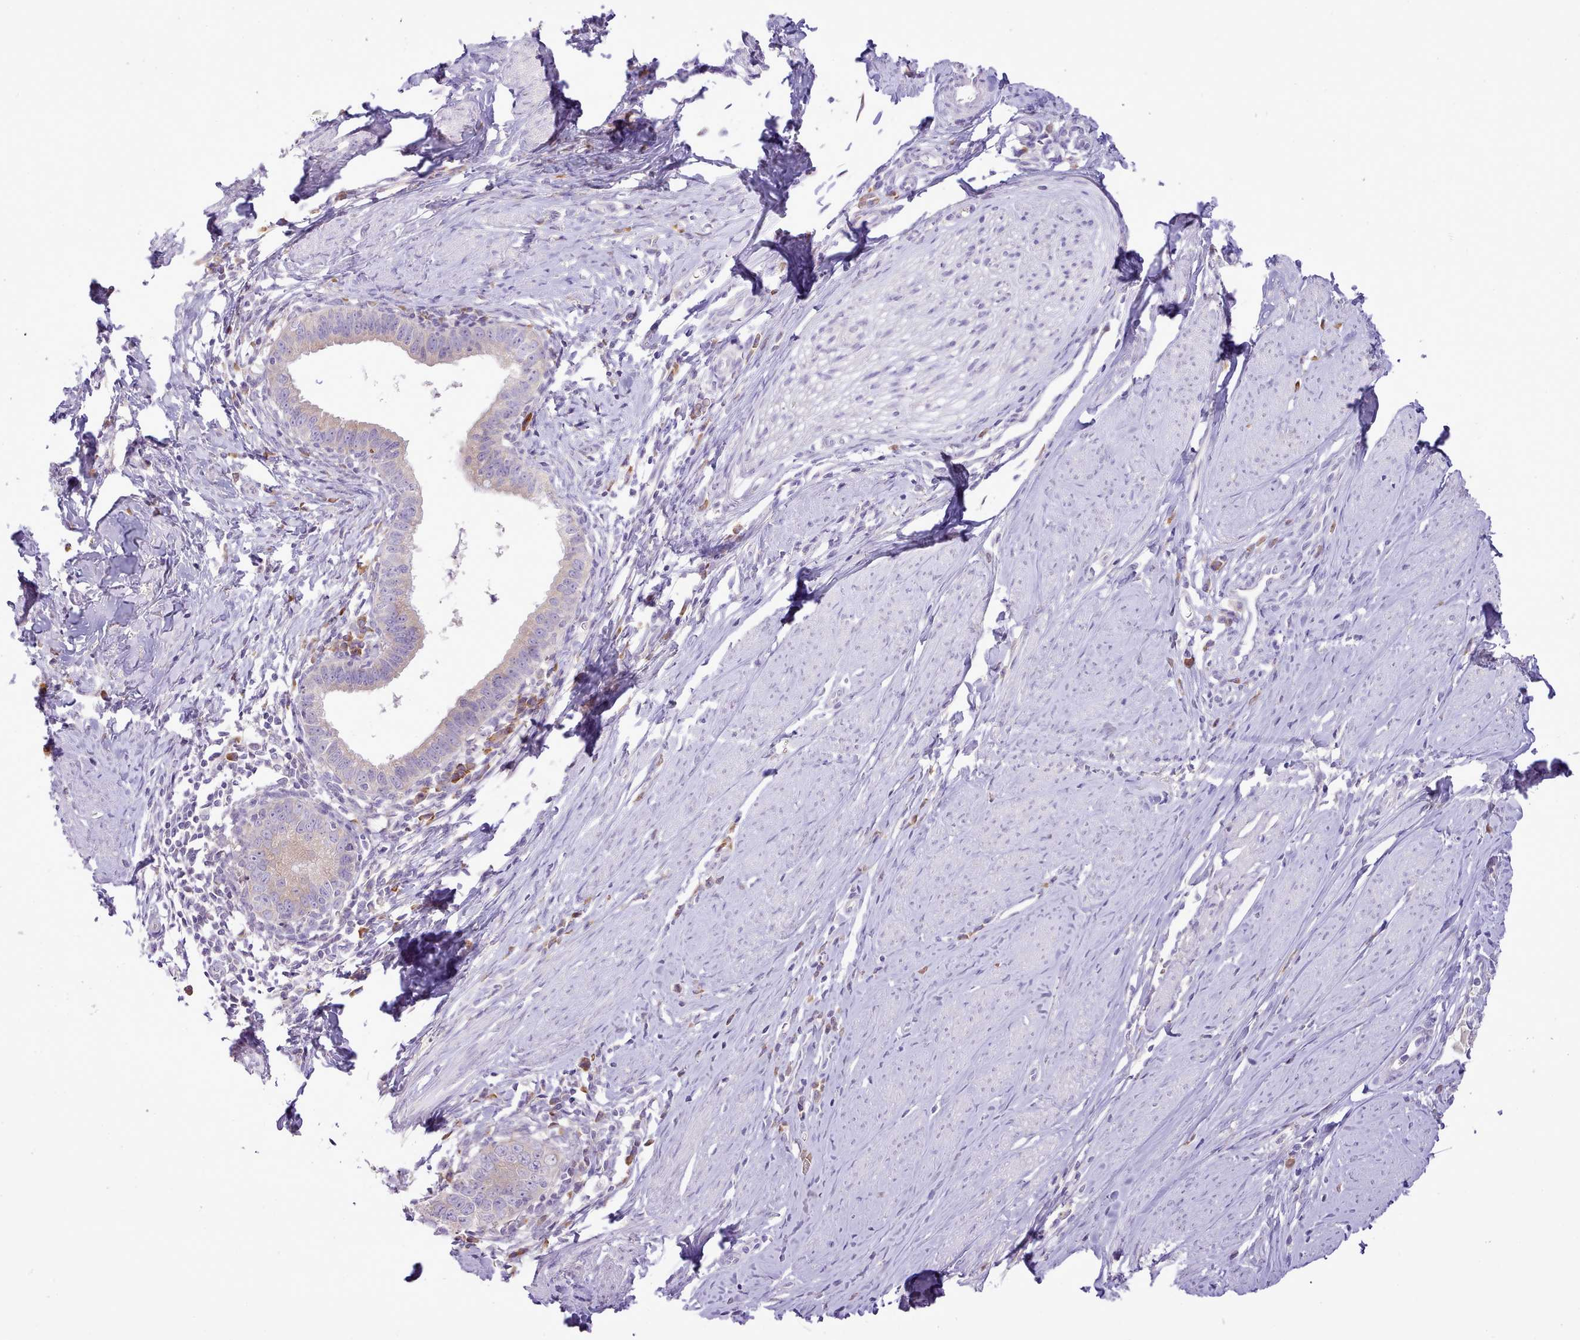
{"staining": {"intensity": "negative", "quantity": "none", "location": "none"}, "tissue": "cervical cancer", "cell_type": "Tumor cells", "image_type": "cancer", "snomed": [{"axis": "morphology", "description": "Adenocarcinoma, NOS"}, {"axis": "topography", "description": "Cervix"}], "caption": "The image reveals no staining of tumor cells in cervical cancer.", "gene": "CCL1", "patient": {"sex": "female", "age": 36}}